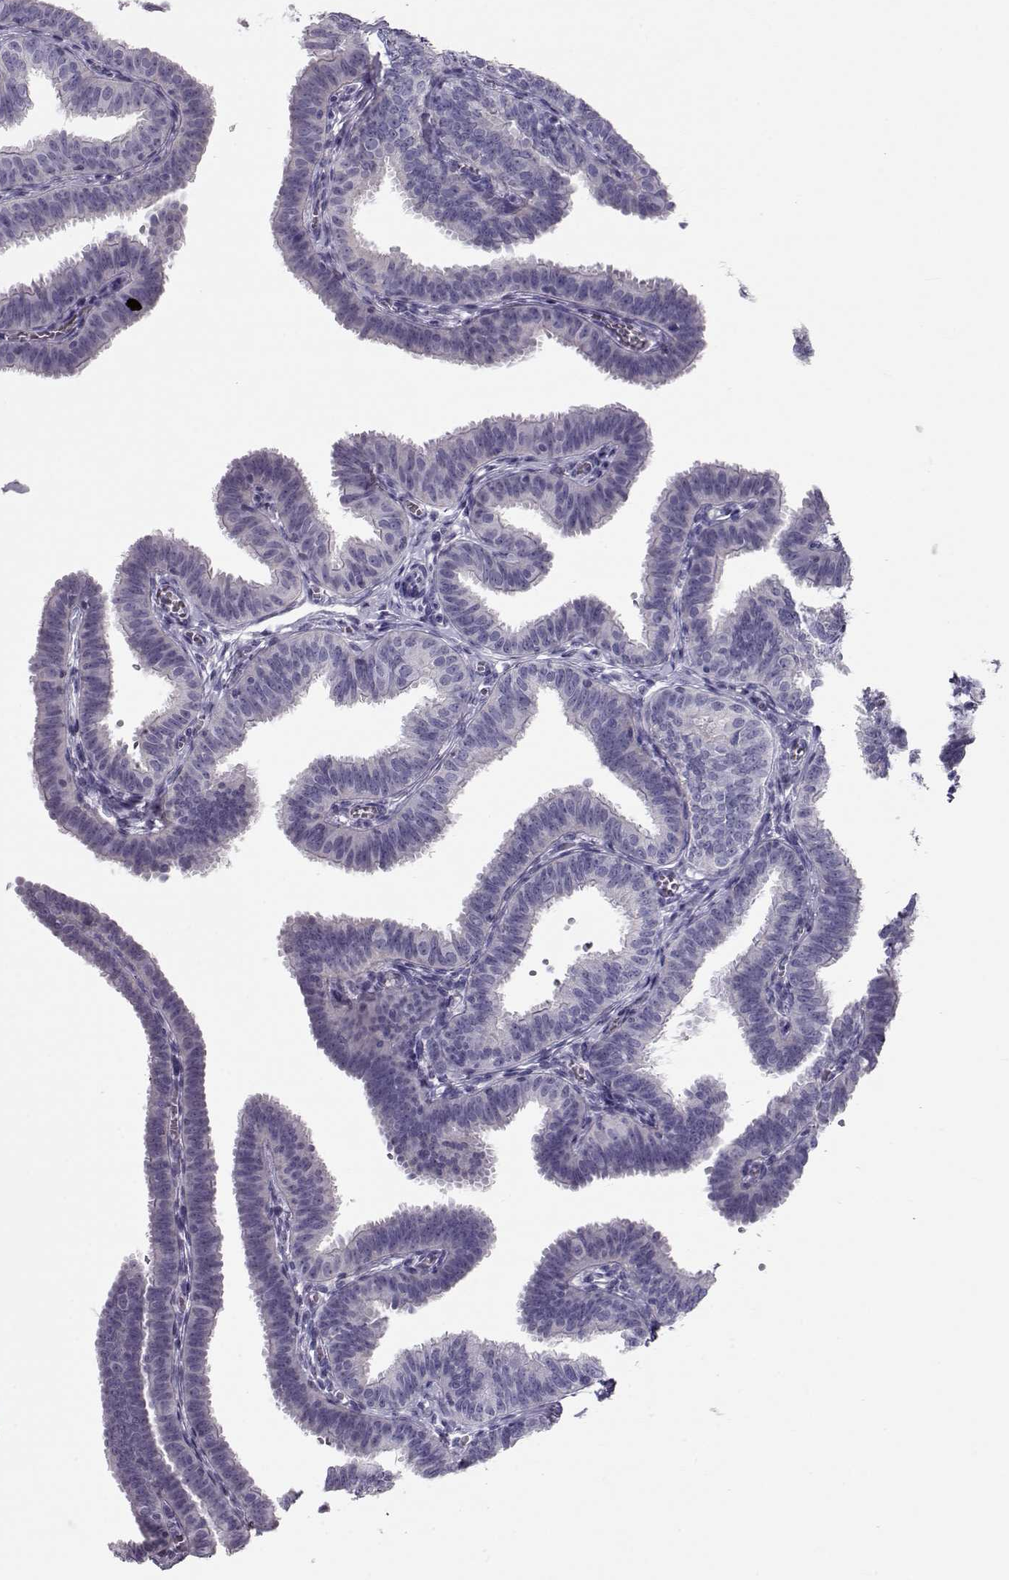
{"staining": {"intensity": "negative", "quantity": "none", "location": "none"}, "tissue": "fallopian tube", "cell_type": "Glandular cells", "image_type": "normal", "snomed": [{"axis": "morphology", "description": "Normal tissue, NOS"}, {"axis": "topography", "description": "Fallopian tube"}], "caption": "Immunohistochemistry (IHC) image of benign human fallopian tube stained for a protein (brown), which demonstrates no positivity in glandular cells.", "gene": "GPR26", "patient": {"sex": "female", "age": 25}}